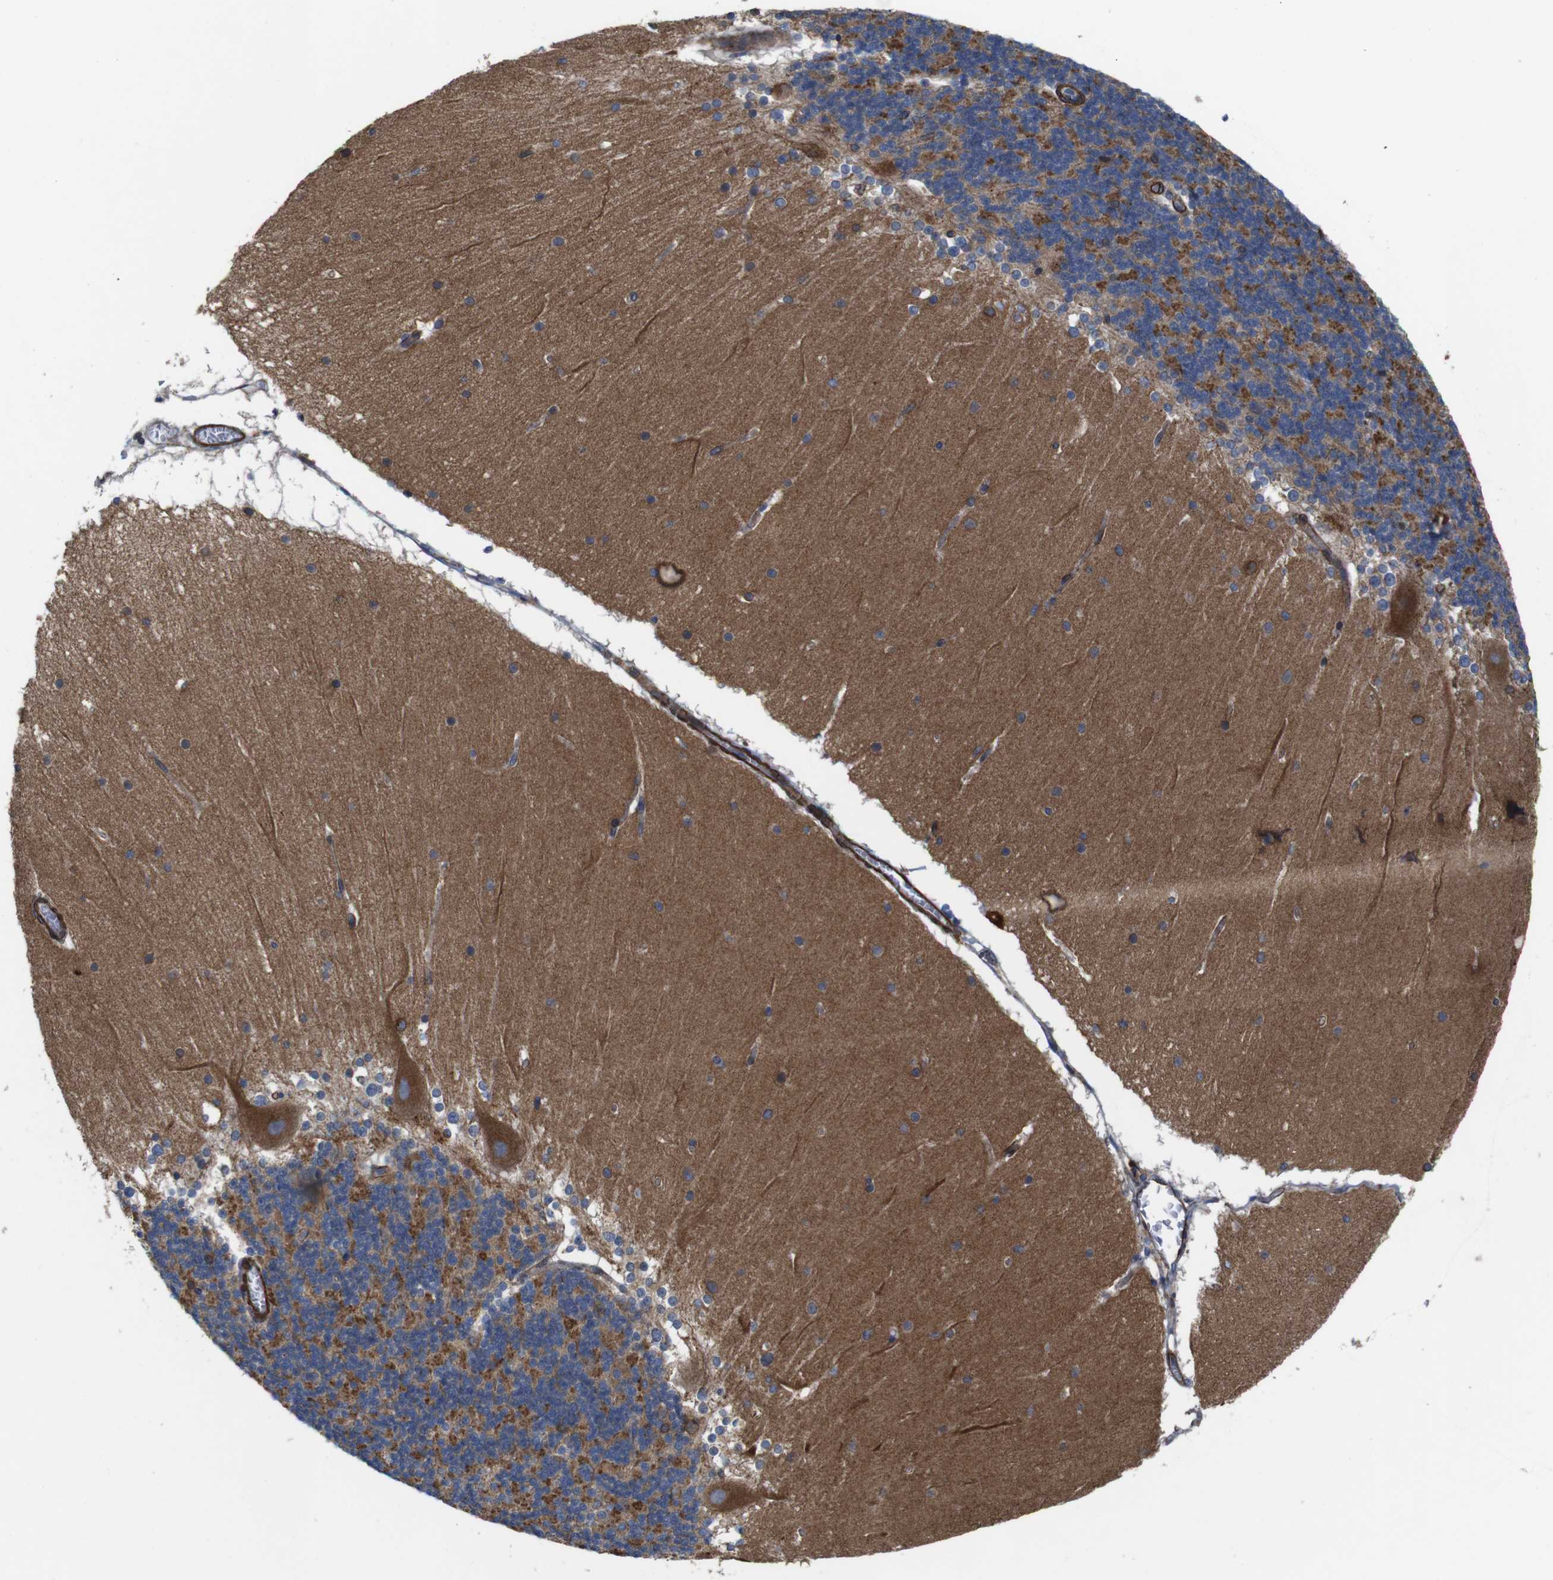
{"staining": {"intensity": "strong", "quantity": "<25%", "location": "cytoplasmic/membranous"}, "tissue": "cerebellum", "cell_type": "Cells in granular layer", "image_type": "normal", "snomed": [{"axis": "morphology", "description": "Normal tissue, NOS"}, {"axis": "topography", "description": "Cerebellum"}], "caption": "Protein staining by IHC reveals strong cytoplasmic/membranous staining in about <25% of cells in granular layer in benign cerebellum.", "gene": "GGT7", "patient": {"sex": "female", "age": 19}}